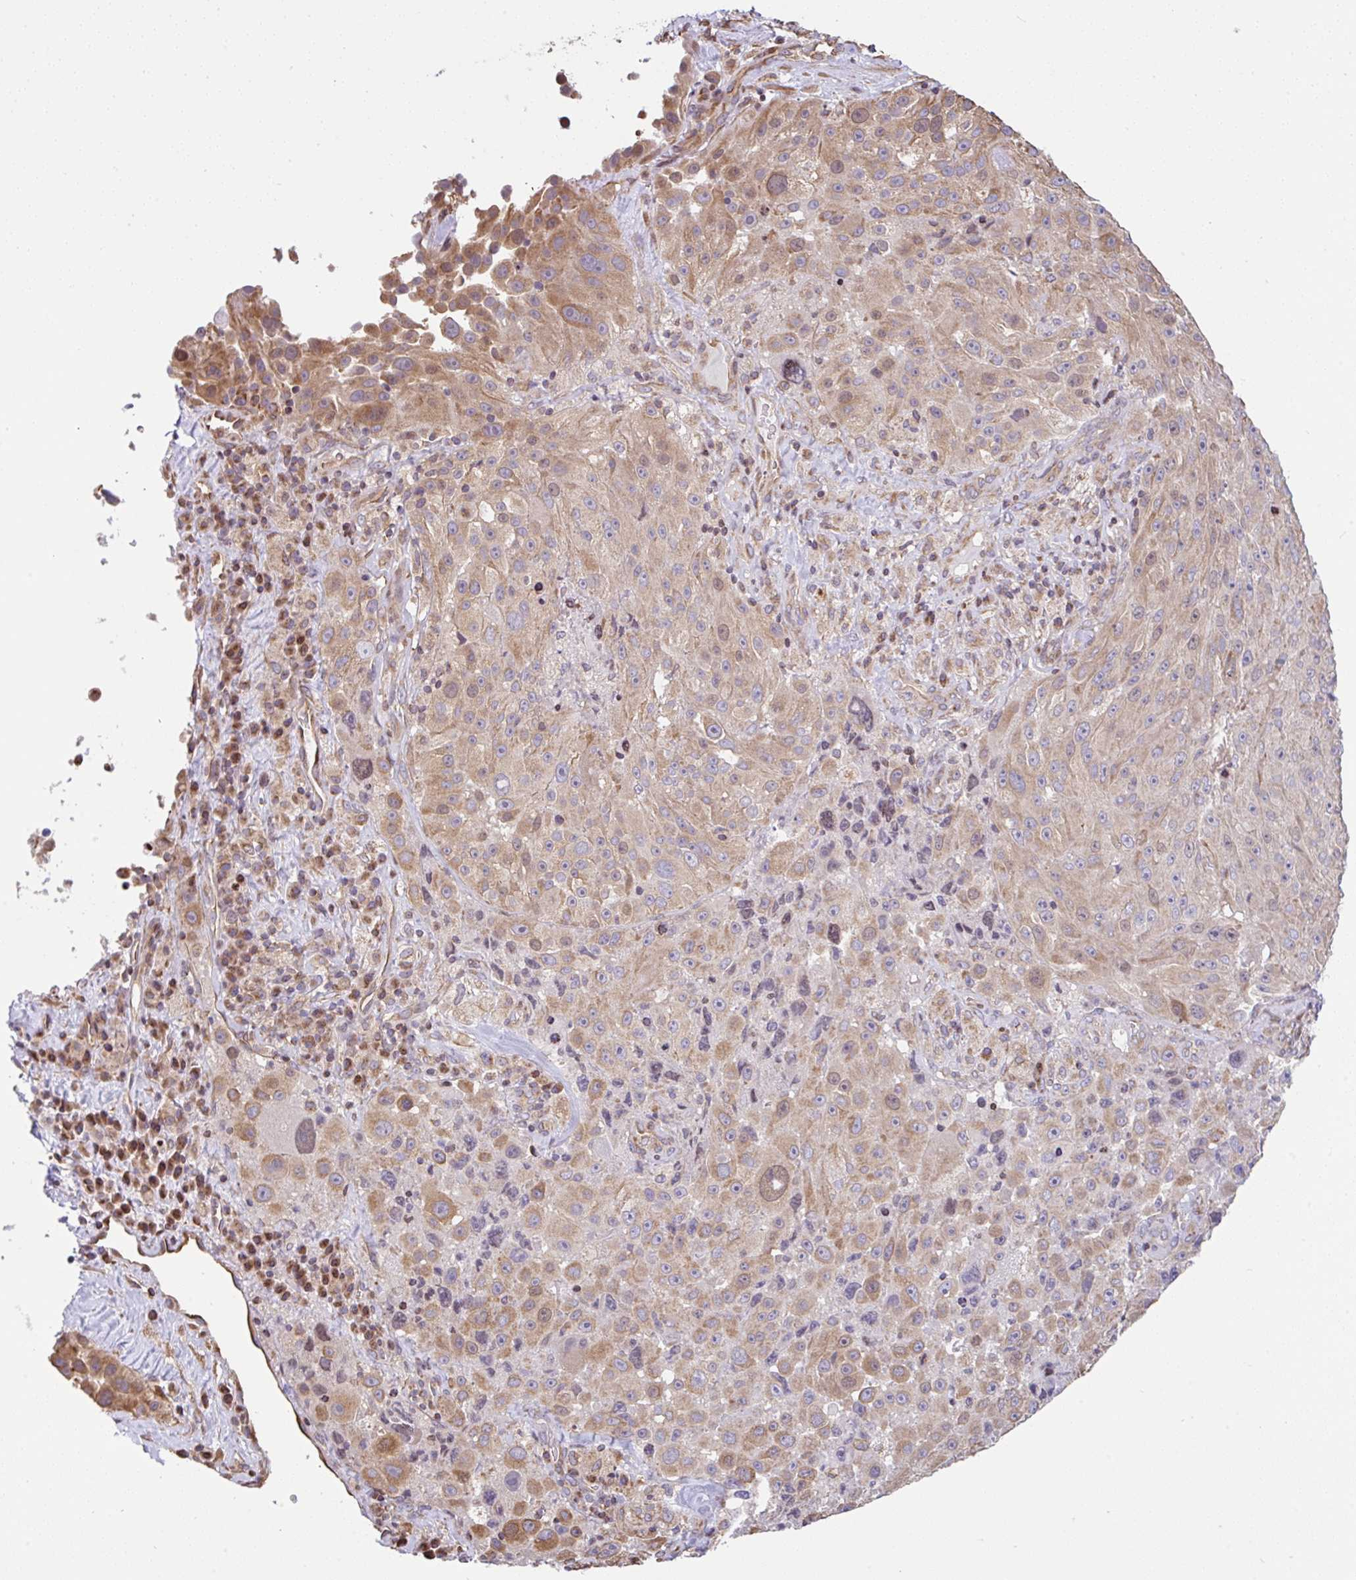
{"staining": {"intensity": "moderate", "quantity": "25%-75%", "location": "cytoplasmic/membranous"}, "tissue": "melanoma", "cell_type": "Tumor cells", "image_type": "cancer", "snomed": [{"axis": "morphology", "description": "Malignant melanoma, Metastatic site"}, {"axis": "topography", "description": "Lymph node"}], "caption": "An immunohistochemistry histopathology image of neoplastic tissue is shown. Protein staining in brown shows moderate cytoplasmic/membranous positivity in melanoma within tumor cells.", "gene": "FIGNL1", "patient": {"sex": "male", "age": 62}}